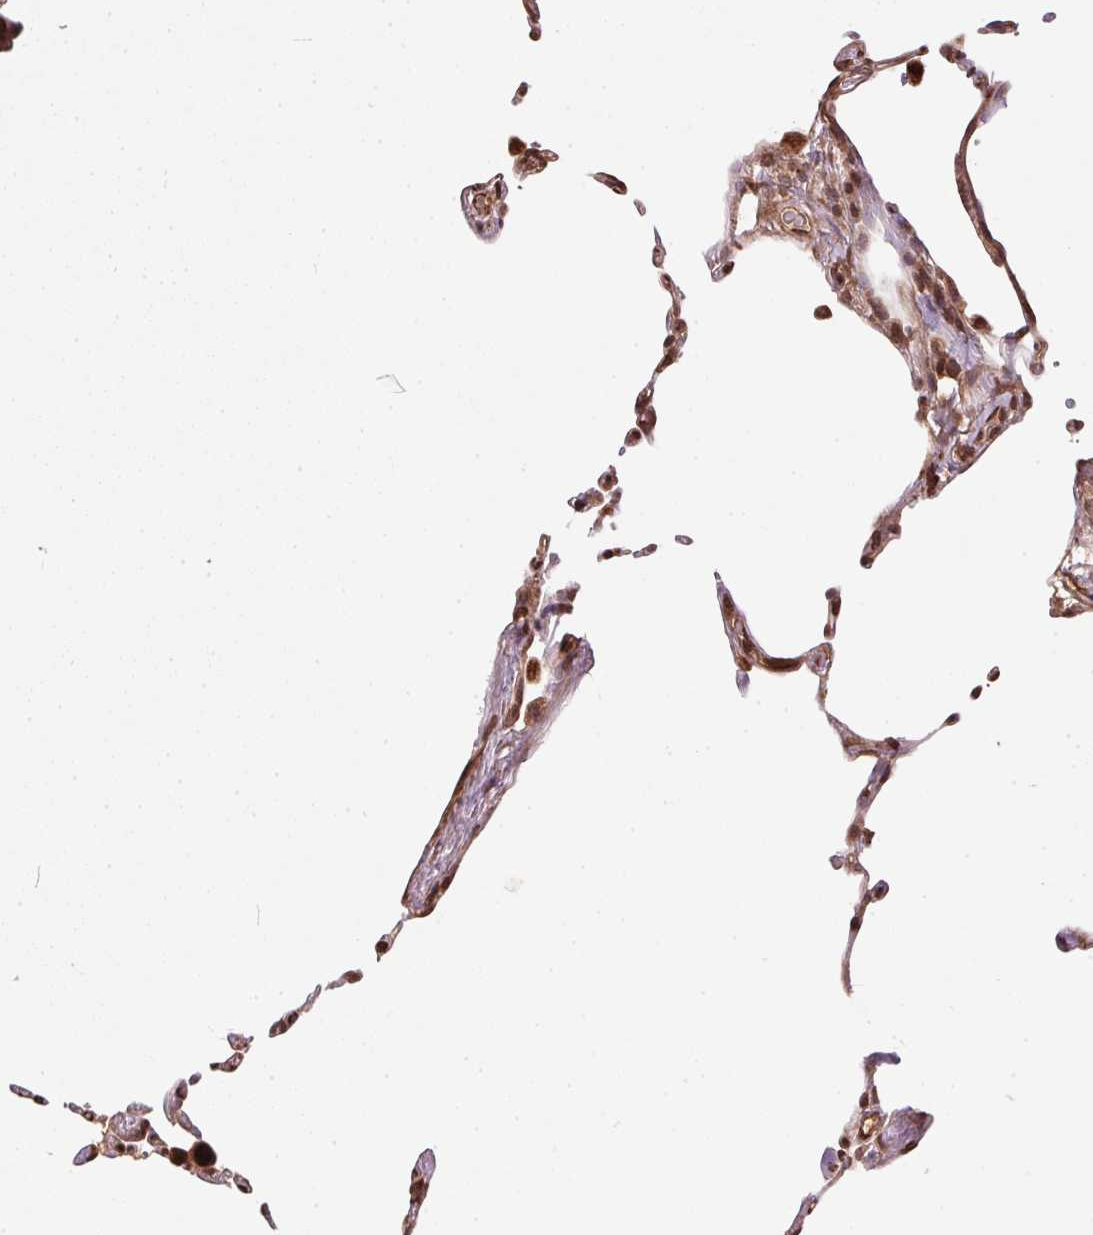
{"staining": {"intensity": "weak", "quantity": "25%-75%", "location": "cytoplasmic/membranous"}, "tissue": "lung", "cell_type": "Alveolar cells", "image_type": "normal", "snomed": [{"axis": "morphology", "description": "Normal tissue, NOS"}, {"axis": "topography", "description": "Lung"}], "caption": "DAB immunohistochemical staining of unremarkable human lung shows weak cytoplasmic/membranous protein expression in about 25%-75% of alveolar cells.", "gene": "SPRED2", "patient": {"sex": "female", "age": 57}}